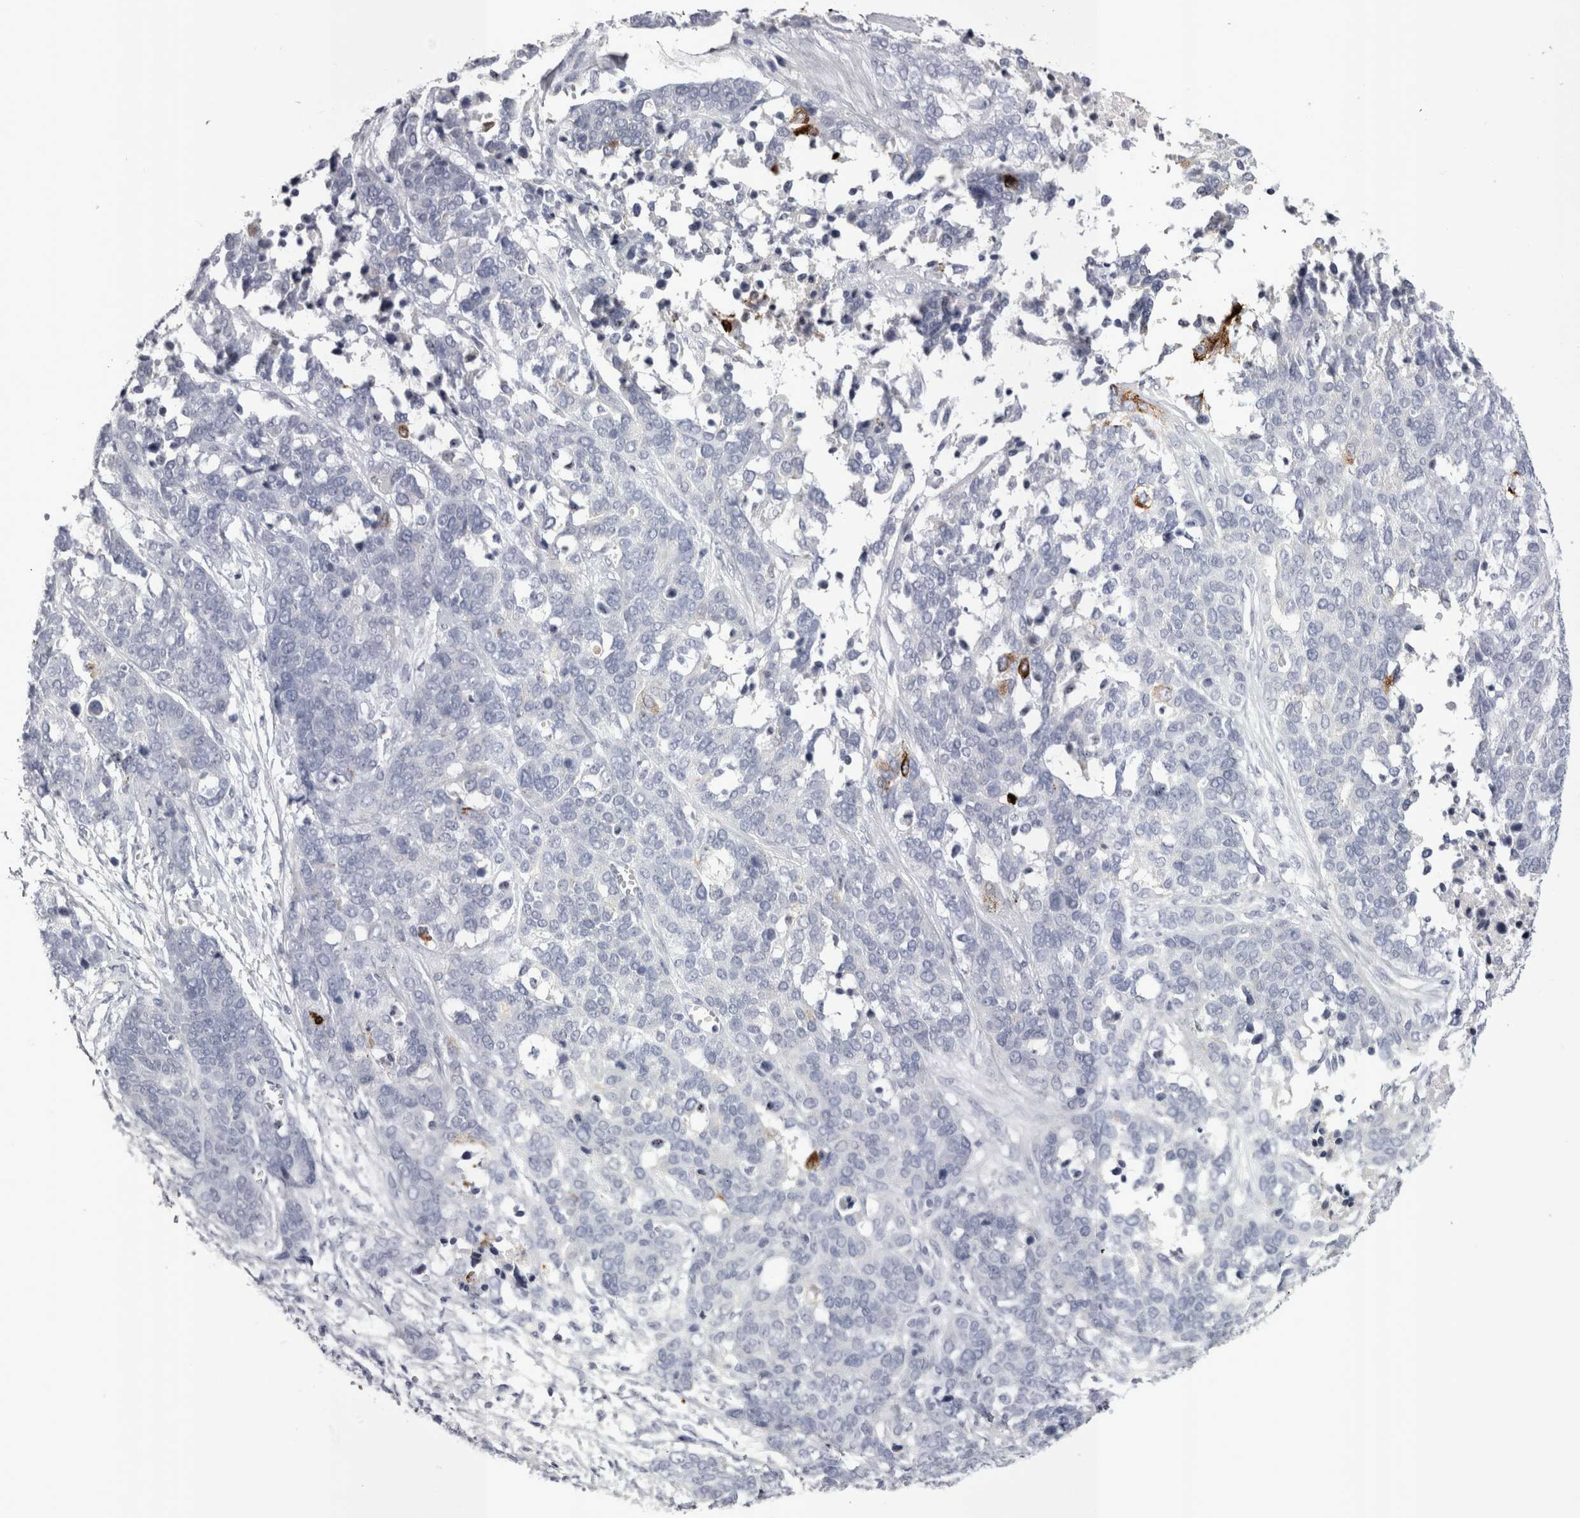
{"staining": {"intensity": "negative", "quantity": "none", "location": "none"}, "tissue": "ovarian cancer", "cell_type": "Tumor cells", "image_type": "cancer", "snomed": [{"axis": "morphology", "description": "Cystadenocarcinoma, serous, NOS"}, {"axis": "topography", "description": "Ovary"}], "caption": "DAB (3,3'-diaminobenzidine) immunohistochemical staining of ovarian cancer reveals no significant expression in tumor cells. (Immunohistochemistry, brightfield microscopy, high magnification).", "gene": "PWP2", "patient": {"sex": "female", "age": 44}}